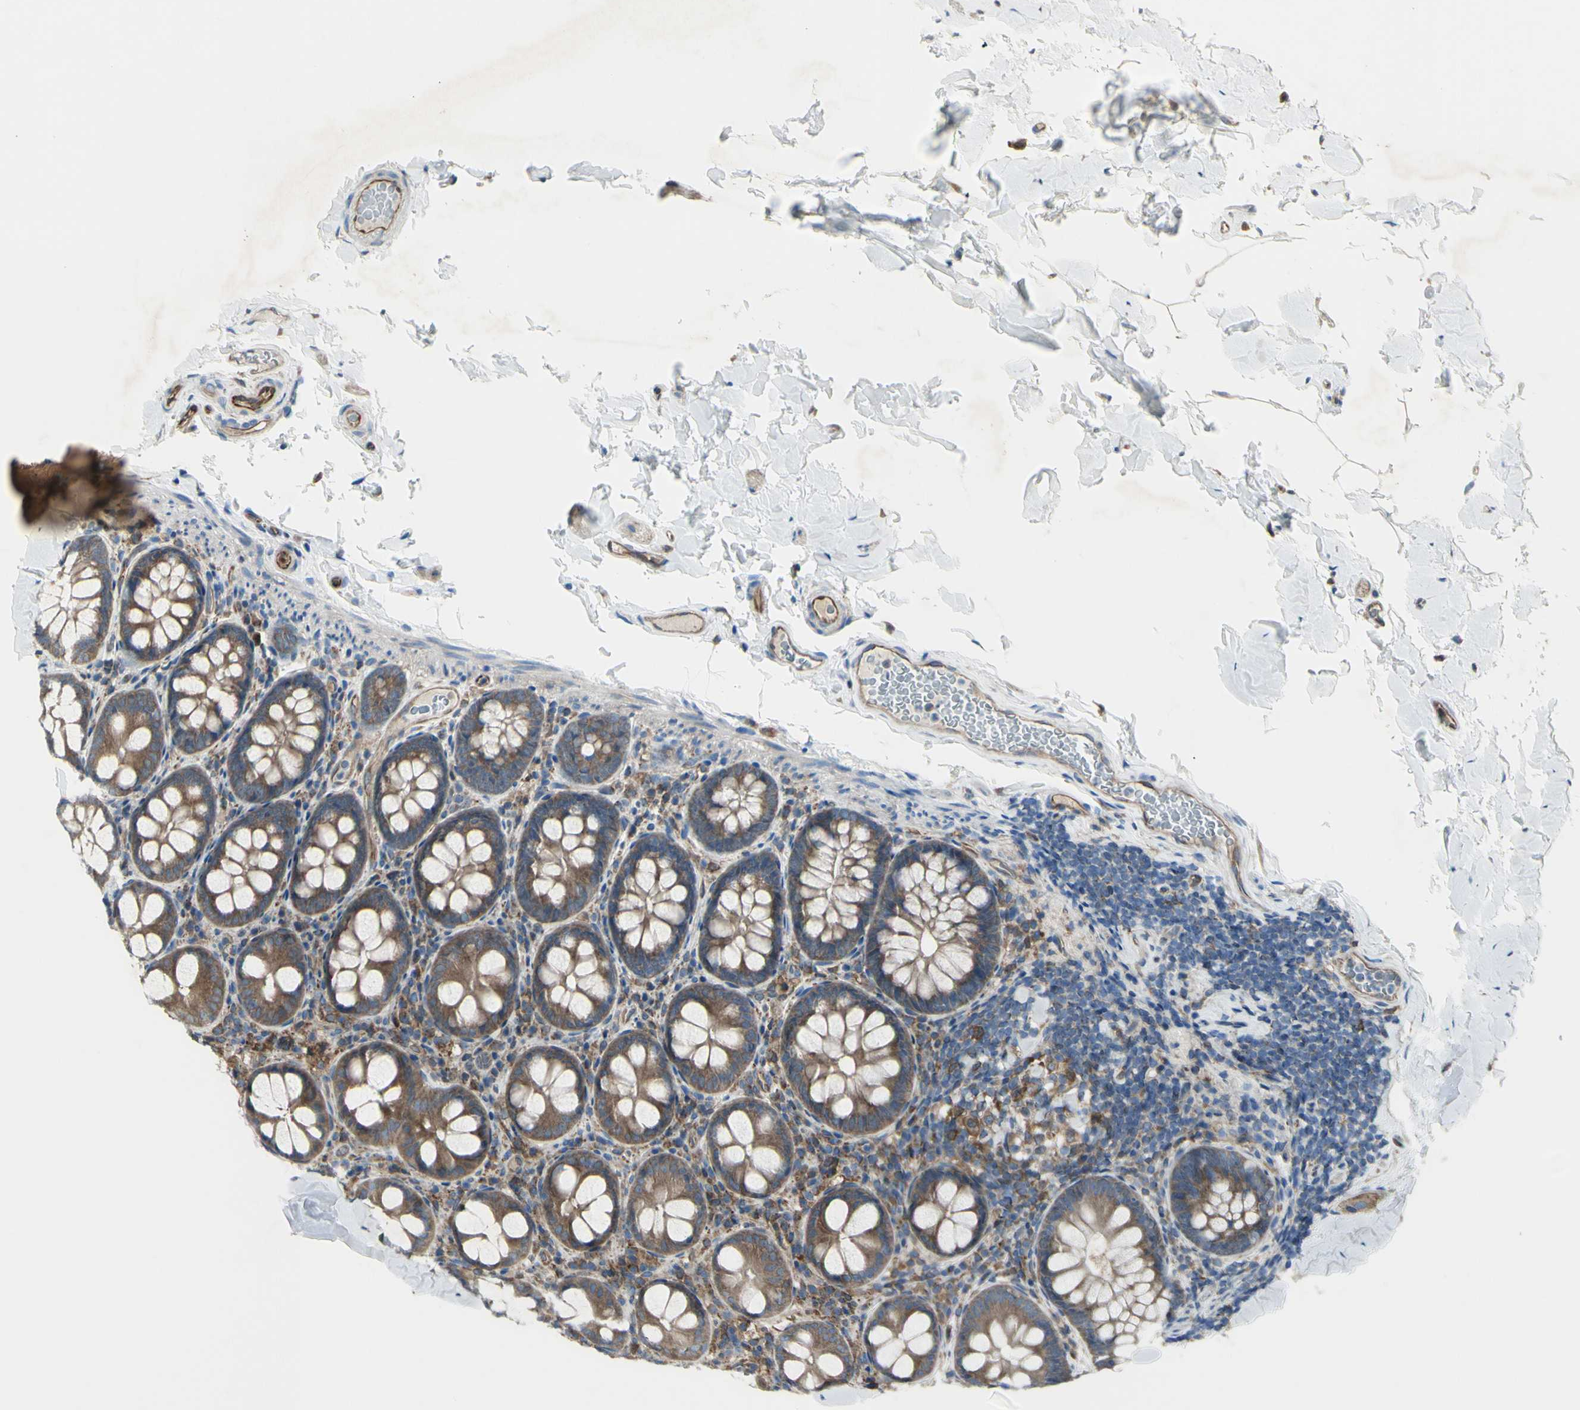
{"staining": {"intensity": "strong", "quantity": "25%-75%", "location": "cytoplasmic/membranous"}, "tissue": "colon", "cell_type": "Endothelial cells", "image_type": "normal", "snomed": [{"axis": "morphology", "description": "Normal tissue, NOS"}, {"axis": "topography", "description": "Colon"}], "caption": "Colon stained with immunohistochemistry shows strong cytoplasmic/membranous expression in about 25%-75% of endothelial cells. (DAB (3,3'-diaminobenzidine) IHC with brightfield microscopy, high magnification).", "gene": "IGSF9B", "patient": {"sex": "female", "age": 61}}